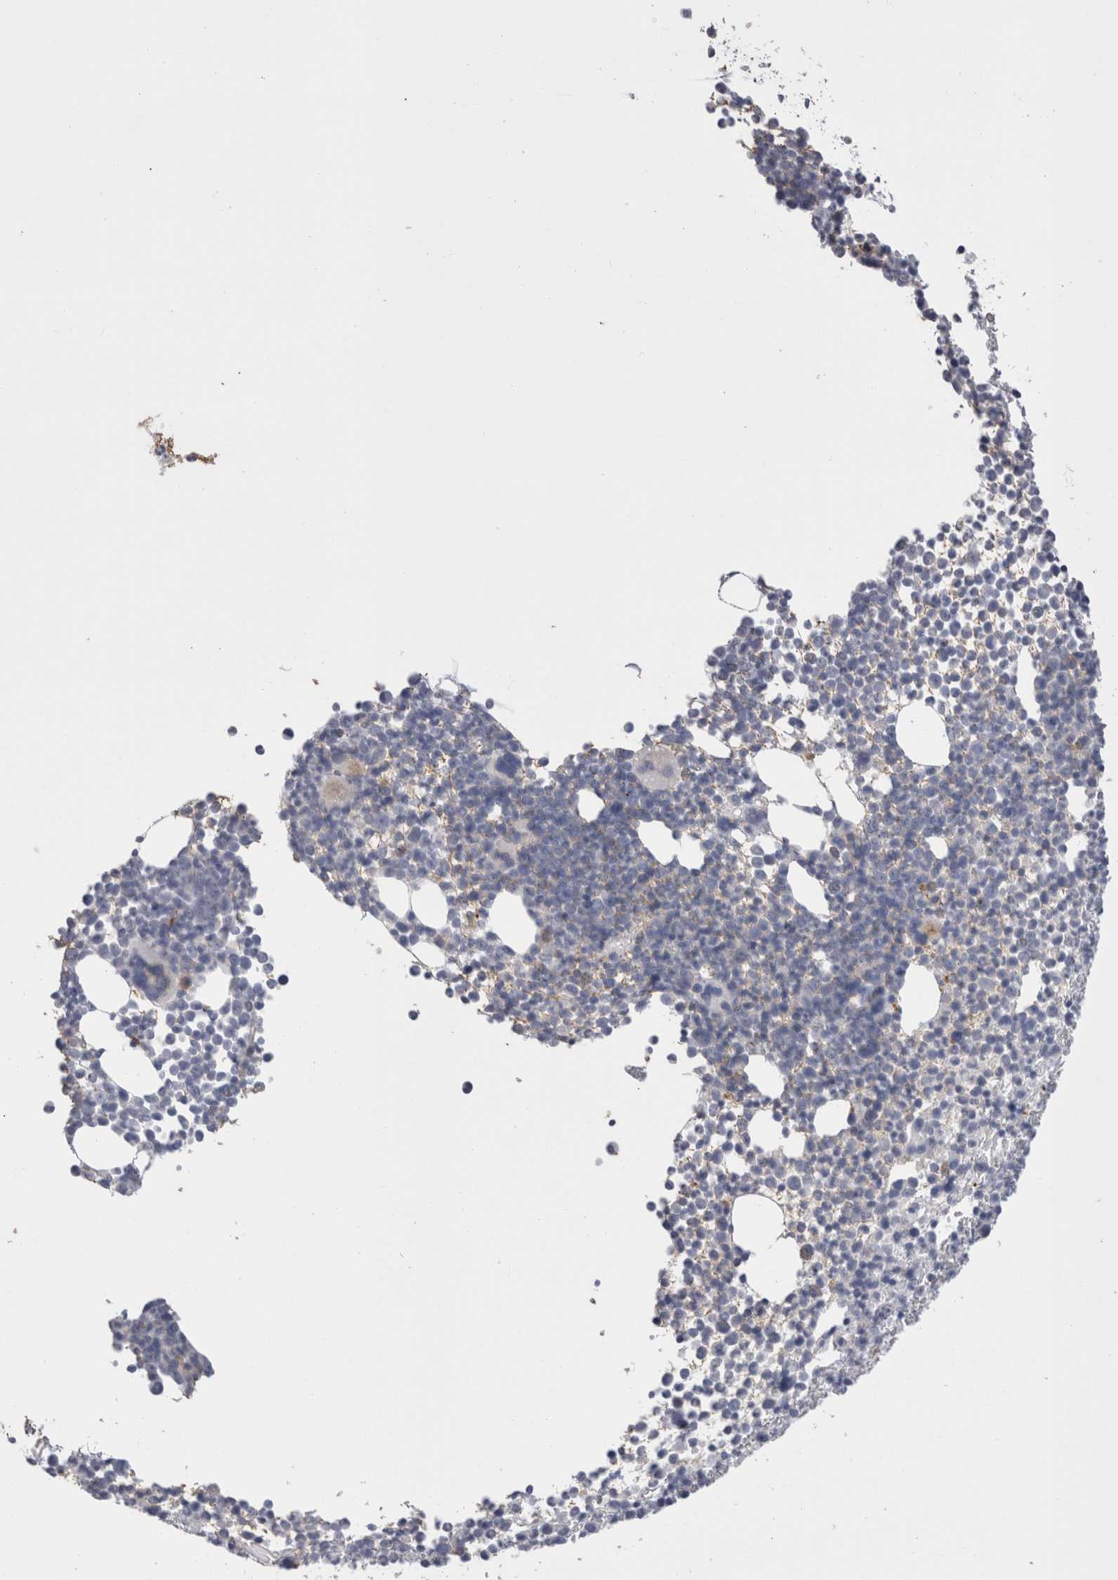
{"staining": {"intensity": "moderate", "quantity": "<25%", "location": "cytoplasmic/membranous"}, "tissue": "bone marrow", "cell_type": "Hematopoietic cells", "image_type": "normal", "snomed": [{"axis": "morphology", "description": "Normal tissue, NOS"}, {"axis": "morphology", "description": "Inflammation, NOS"}, {"axis": "topography", "description": "Bone marrow"}], "caption": "Human bone marrow stained for a protein (brown) displays moderate cytoplasmic/membranous positive expression in about <25% of hematopoietic cells.", "gene": "EPDR1", "patient": {"sex": "male", "age": 34}}